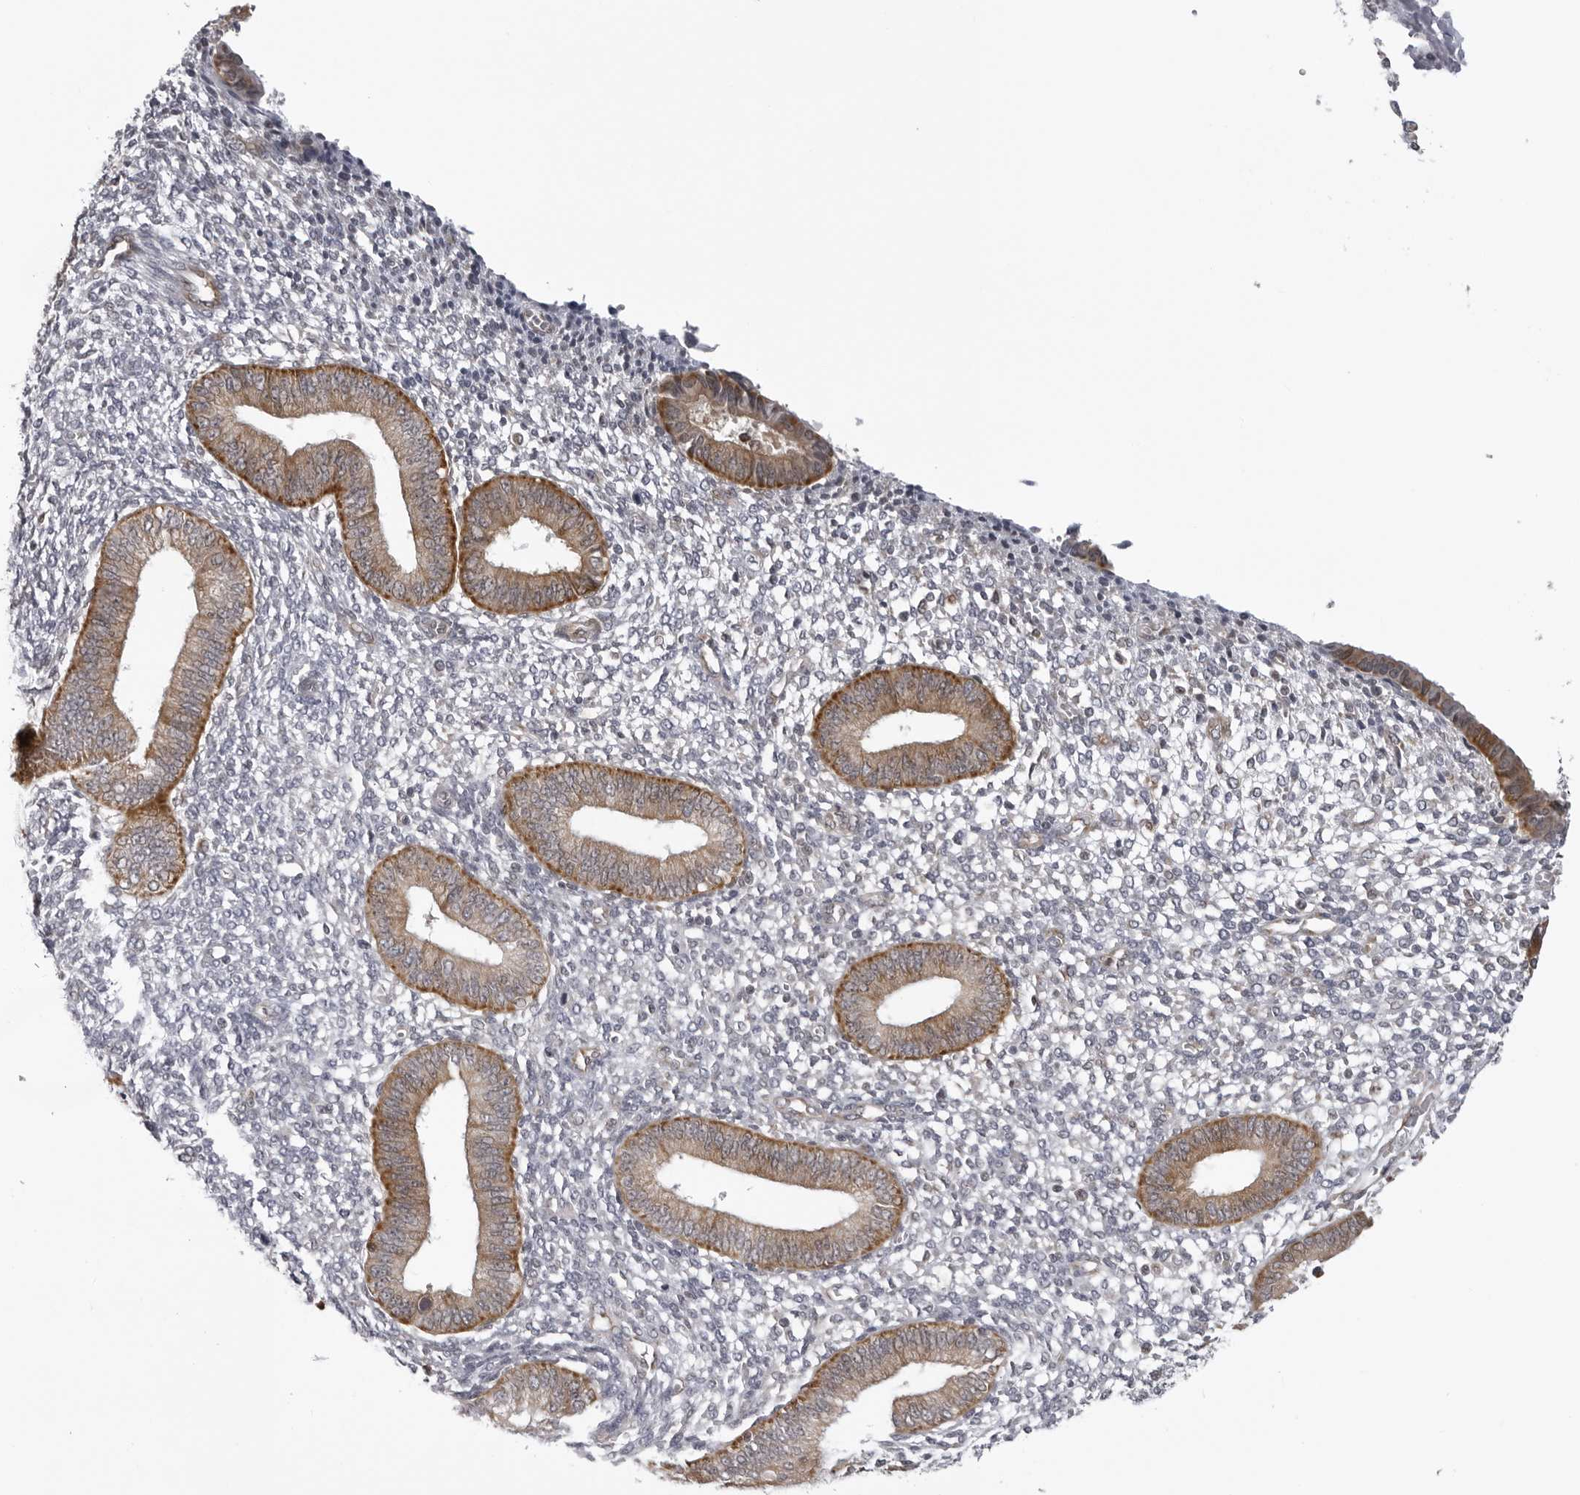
{"staining": {"intensity": "negative", "quantity": "none", "location": "none"}, "tissue": "endometrium", "cell_type": "Cells in endometrial stroma", "image_type": "normal", "snomed": [{"axis": "morphology", "description": "Normal tissue, NOS"}, {"axis": "topography", "description": "Endometrium"}], "caption": "DAB (3,3'-diaminobenzidine) immunohistochemical staining of benign endometrium shows no significant positivity in cells in endometrial stroma. Brightfield microscopy of immunohistochemistry stained with DAB (3,3'-diaminobenzidine) (brown) and hematoxylin (blue), captured at high magnification.", "gene": "MRPS15", "patient": {"sex": "female", "age": 46}}